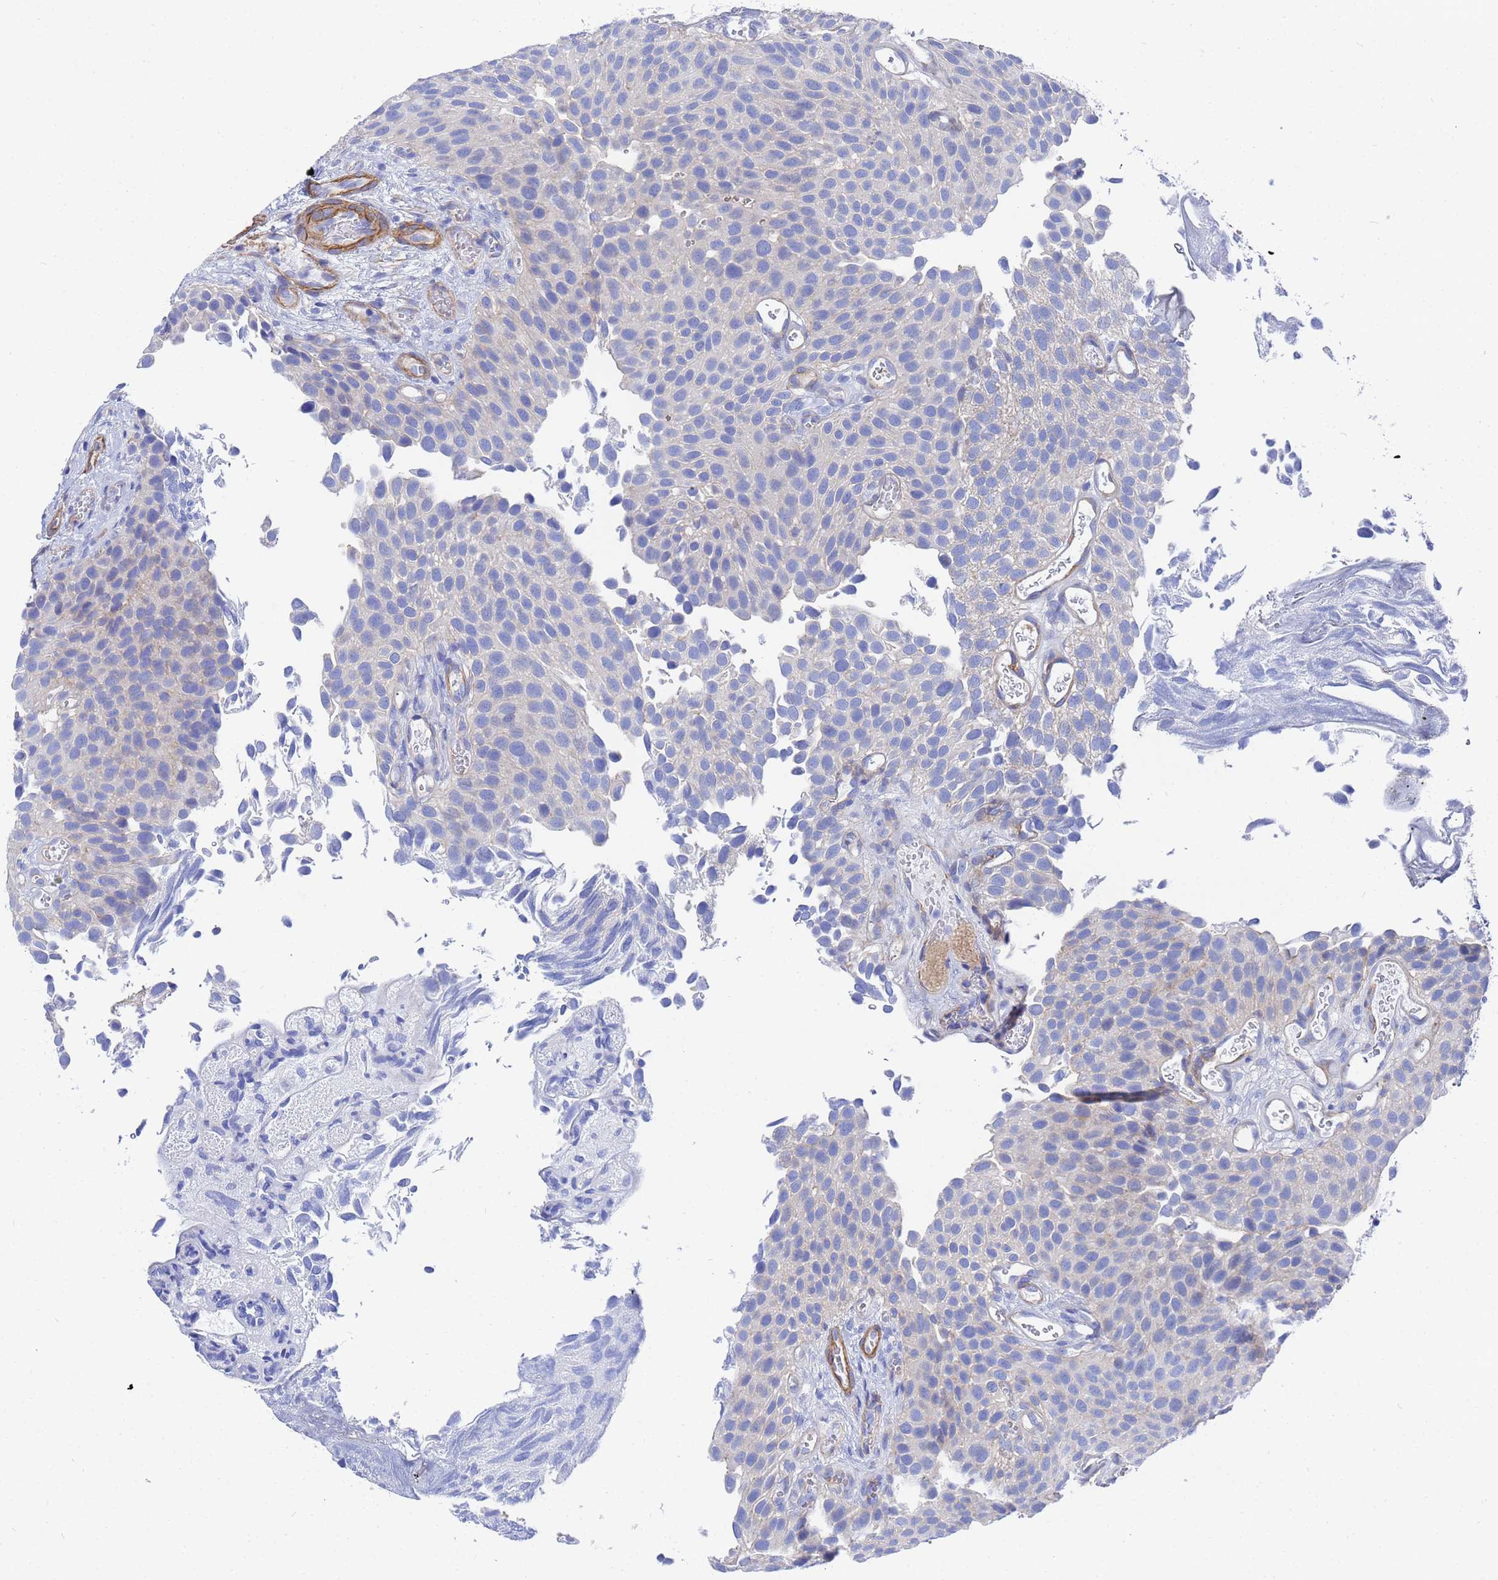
{"staining": {"intensity": "negative", "quantity": "none", "location": "none"}, "tissue": "urothelial cancer", "cell_type": "Tumor cells", "image_type": "cancer", "snomed": [{"axis": "morphology", "description": "Urothelial carcinoma, Low grade"}, {"axis": "topography", "description": "Urinary bladder"}], "caption": "DAB (3,3'-diaminobenzidine) immunohistochemical staining of low-grade urothelial carcinoma displays no significant positivity in tumor cells. The staining is performed using DAB brown chromogen with nuclei counter-stained in using hematoxylin.", "gene": "RAB39B", "patient": {"sex": "male", "age": 89}}